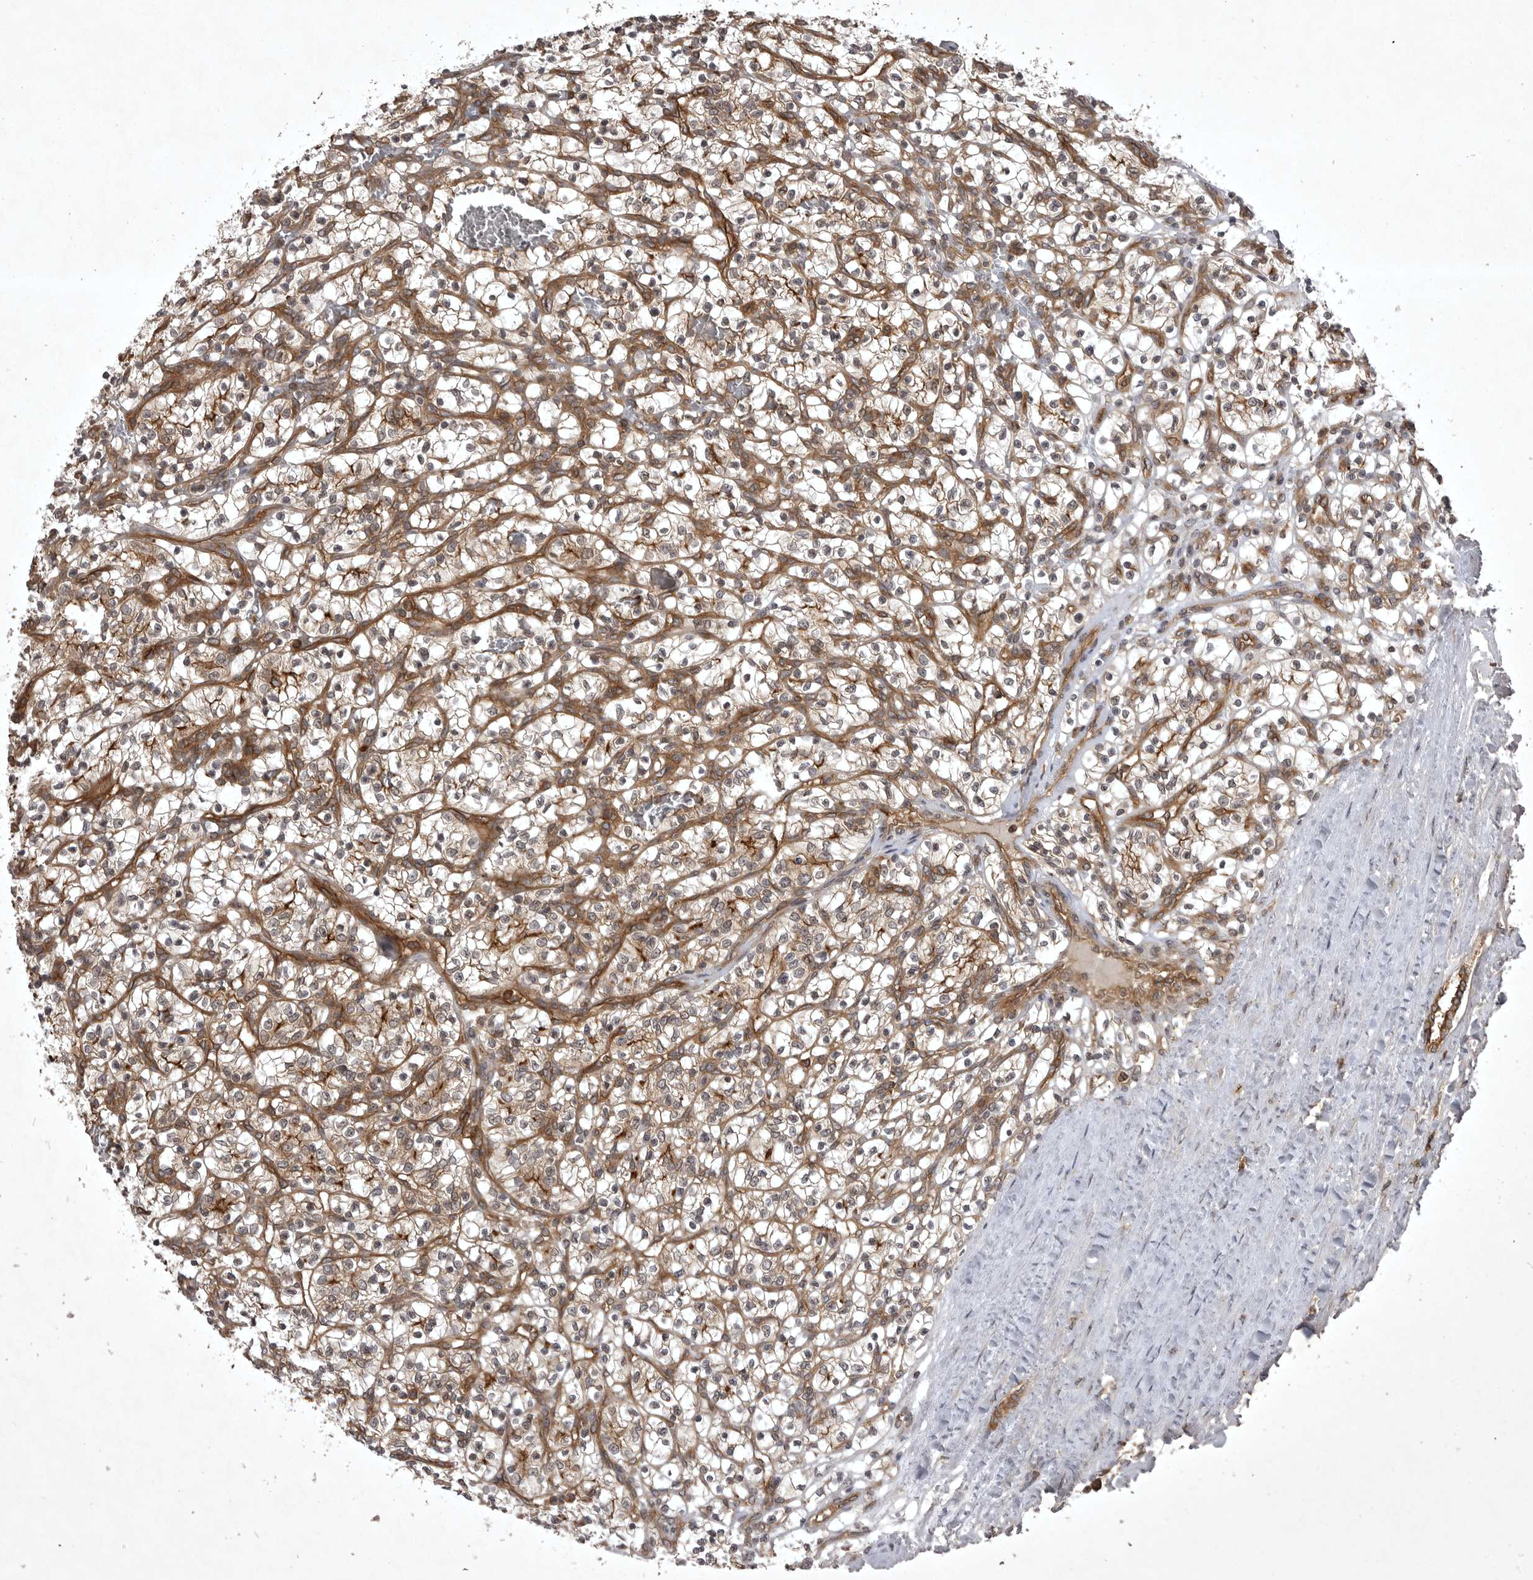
{"staining": {"intensity": "moderate", "quantity": ">75%", "location": "cytoplasmic/membranous"}, "tissue": "renal cancer", "cell_type": "Tumor cells", "image_type": "cancer", "snomed": [{"axis": "morphology", "description": "Adenocarcinoma, NOS"}, {"axis": "topography", "description": "Kidney"}], "caption": "Adenocarcinoma (renal) stained for a protein reveals moderate cytoplasmic/membranous positivity in tumor cells.", "gene": "STK24", "patient": {"sex": "female", "age": 57}}